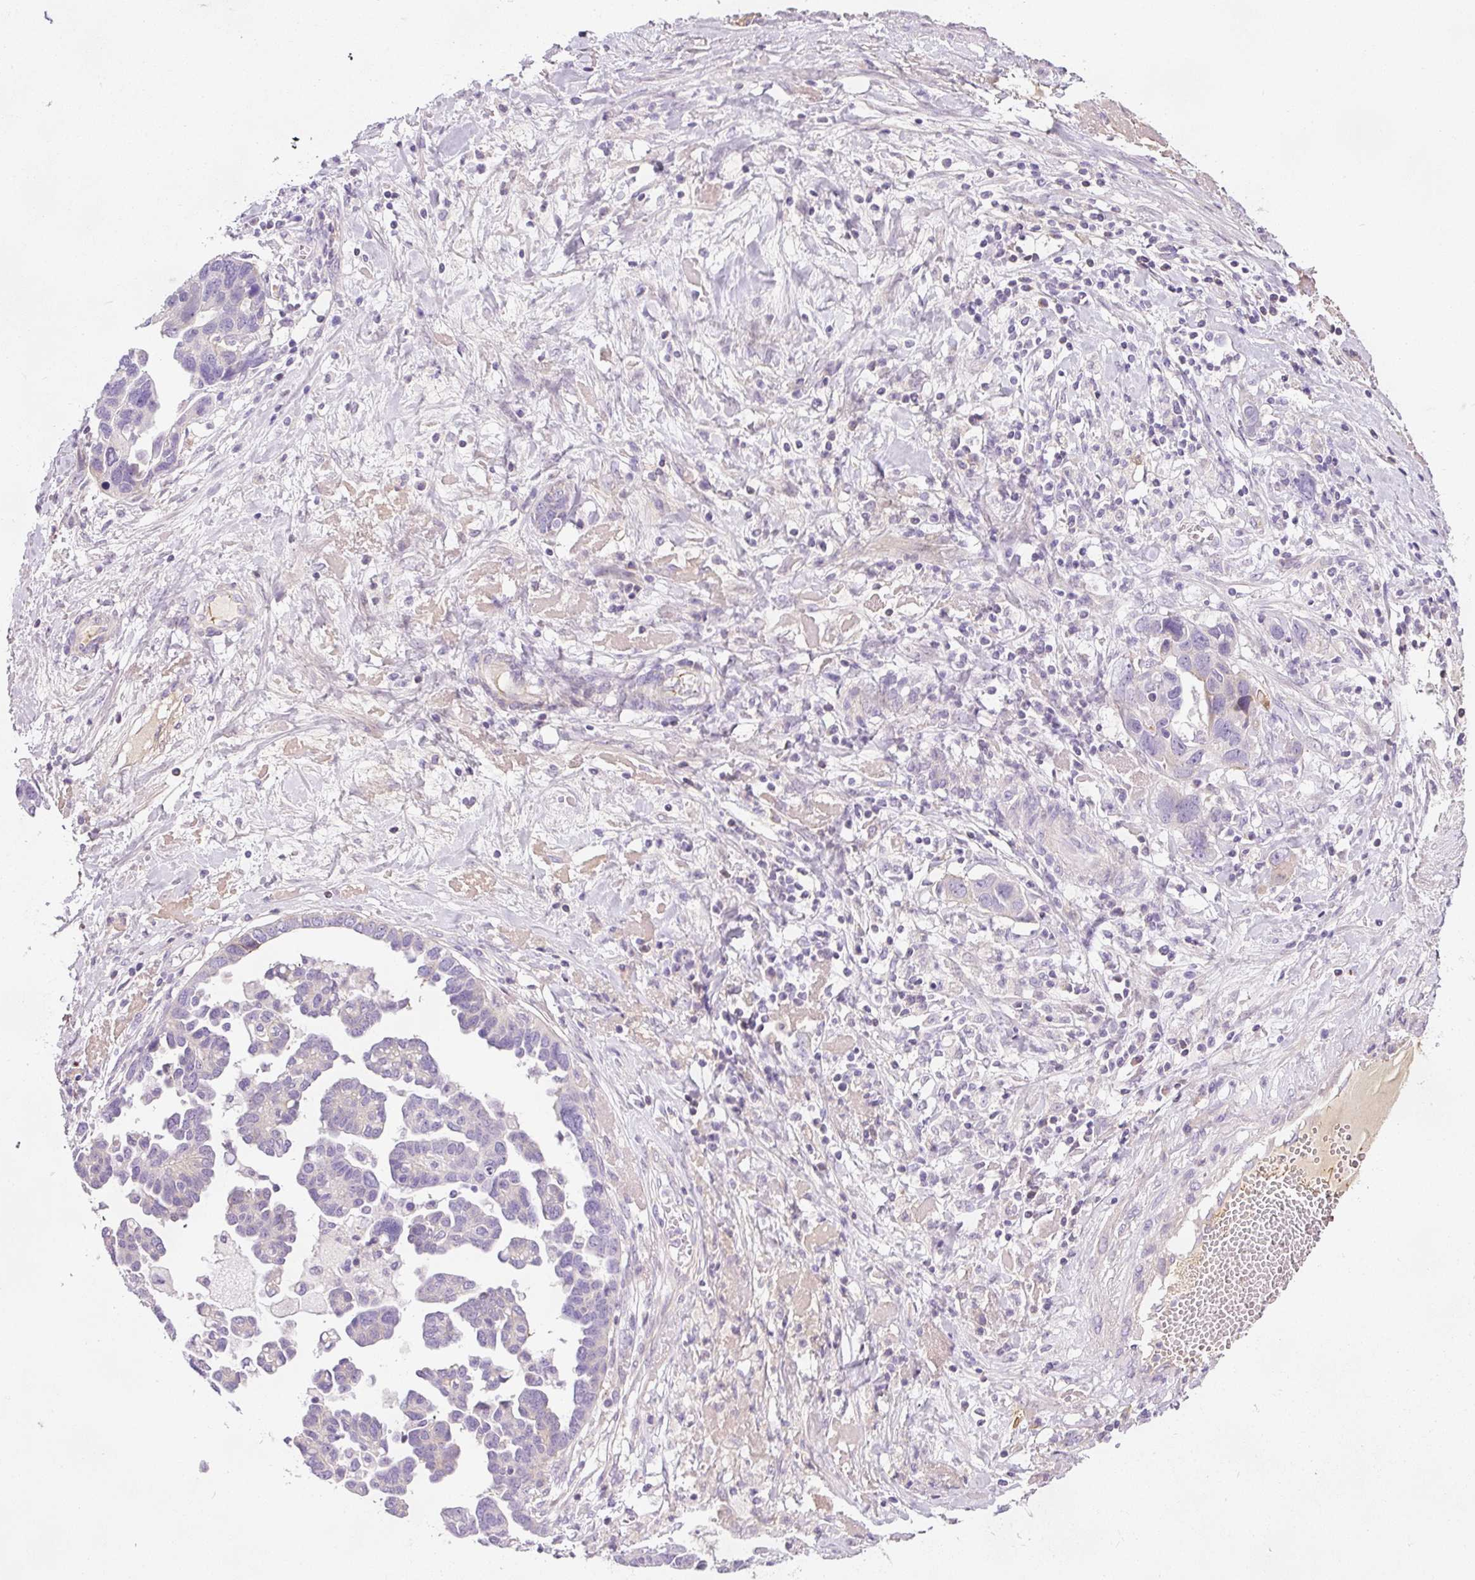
{"staining": {"intensity": "negative", "quantity": "none", "location": "none"}, "tissue": "ovarian cancer", "cell_type": "Tumor cells", "image_type": "cancer", "snomed": [{"axis": "morphology", "description": "Cystadenocarcinoma, serous, NOS"}, {"axis": "topography", "description": "Ovary"}], "caption": "The photomicrograph shows no significant positivity in tumor cells of ovarian cancer.", "gene": "KPNA5", "patient": {"sex": "female", "age": 54}}